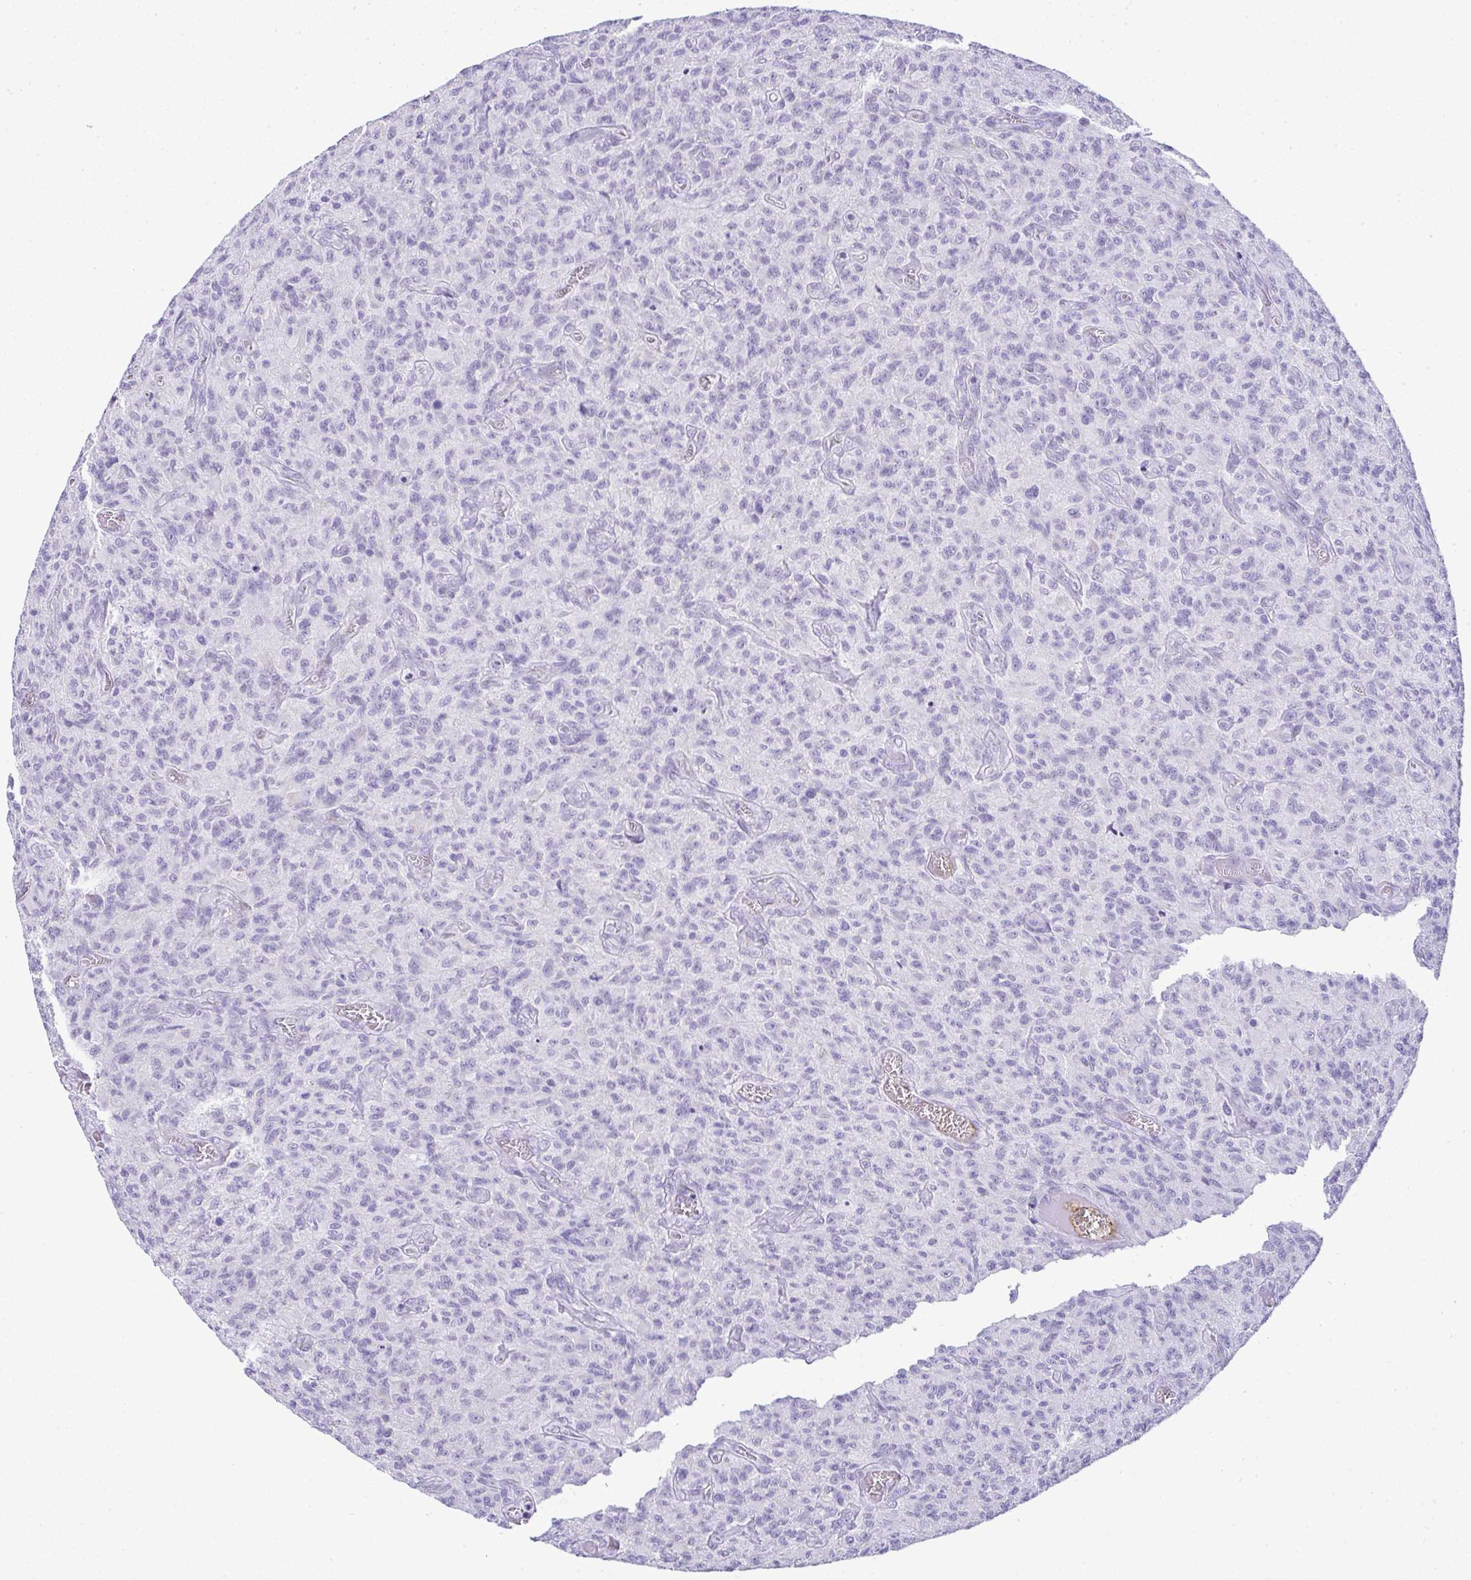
{"staining": {"intensity": "negative", "quantity": "none", "location": "none"}, "tissue": "glioma", "cell_type": "Tumor cells", "image_type": "cancer", "snomed": [{"axis": "morphology", "description": "Glioma, malignant, High grade"}, {"axis": "topography", "description": "Brain"}], "caption": "Micrograph shows no protein staining in tumor cells of glioma tissue. Nuclei are stained in blue.", "gene": "RNF183", "patient": {"sex": "male", "age": 61}}